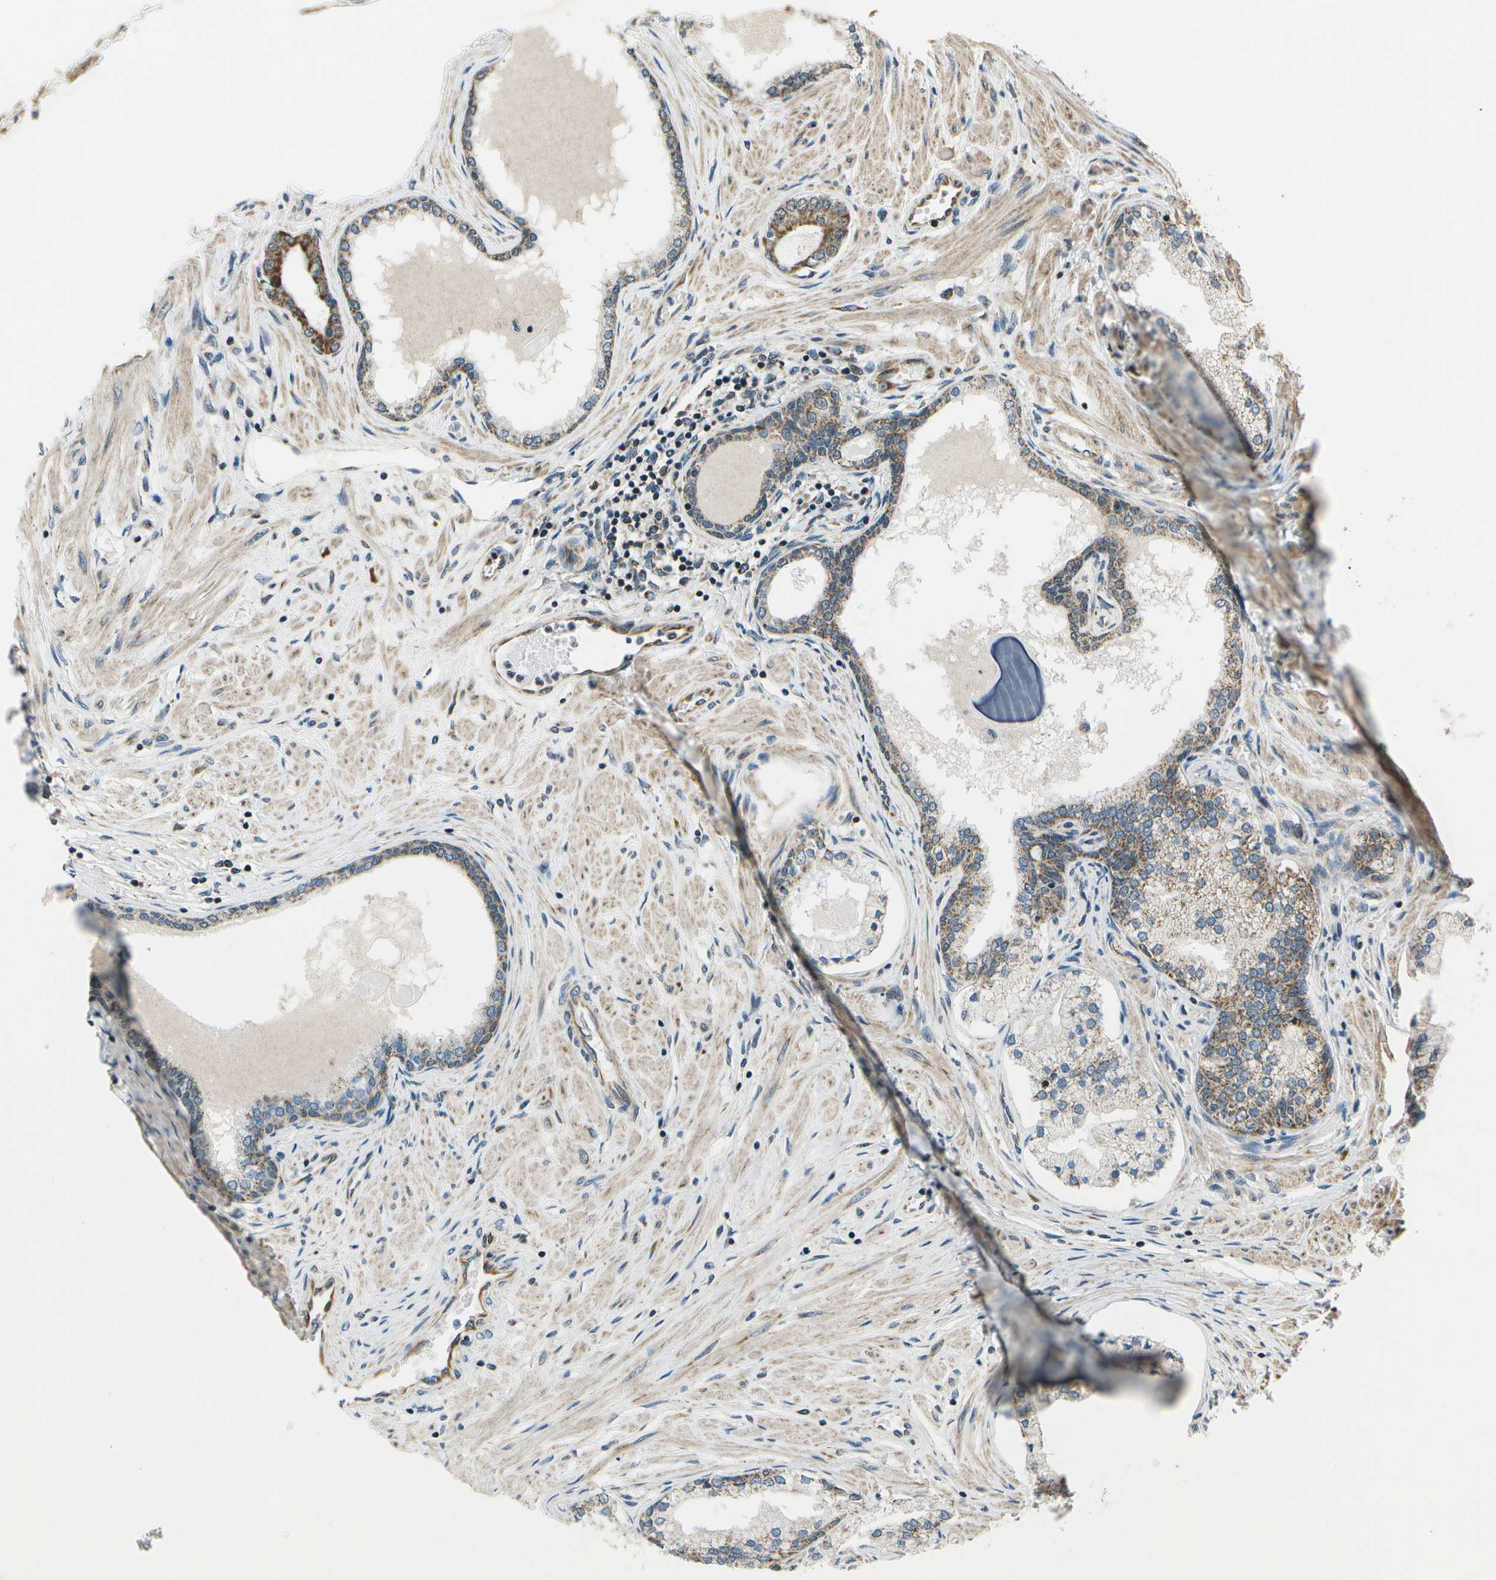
{"staining": {"intensity": "moderate", "quantity": ">75%", "location": "cytoplasmic/membranous"}, "tissue": "prostate cancer", "cell_type": "Tumor cells", "image_type": "cancer", "snomed": [{"axis": "morphology", "description": "Adenocarcinoma, Low grade"}, {"axis": "topography", "description": "Prostate"}], "caption": "Tumor cells display moderate cytoplasmic/membranous staining in approximately >75% of cells in prostate cancer (low-grade adenocarcinoma). The staining was performed using DAB to visualize the protein expression in brown, while the nuclei were stained in blue with hematoxylin (Magnification: 20x).", "gene": "EIF2AK1", "patient": {"sex": "male", "age": 63}}